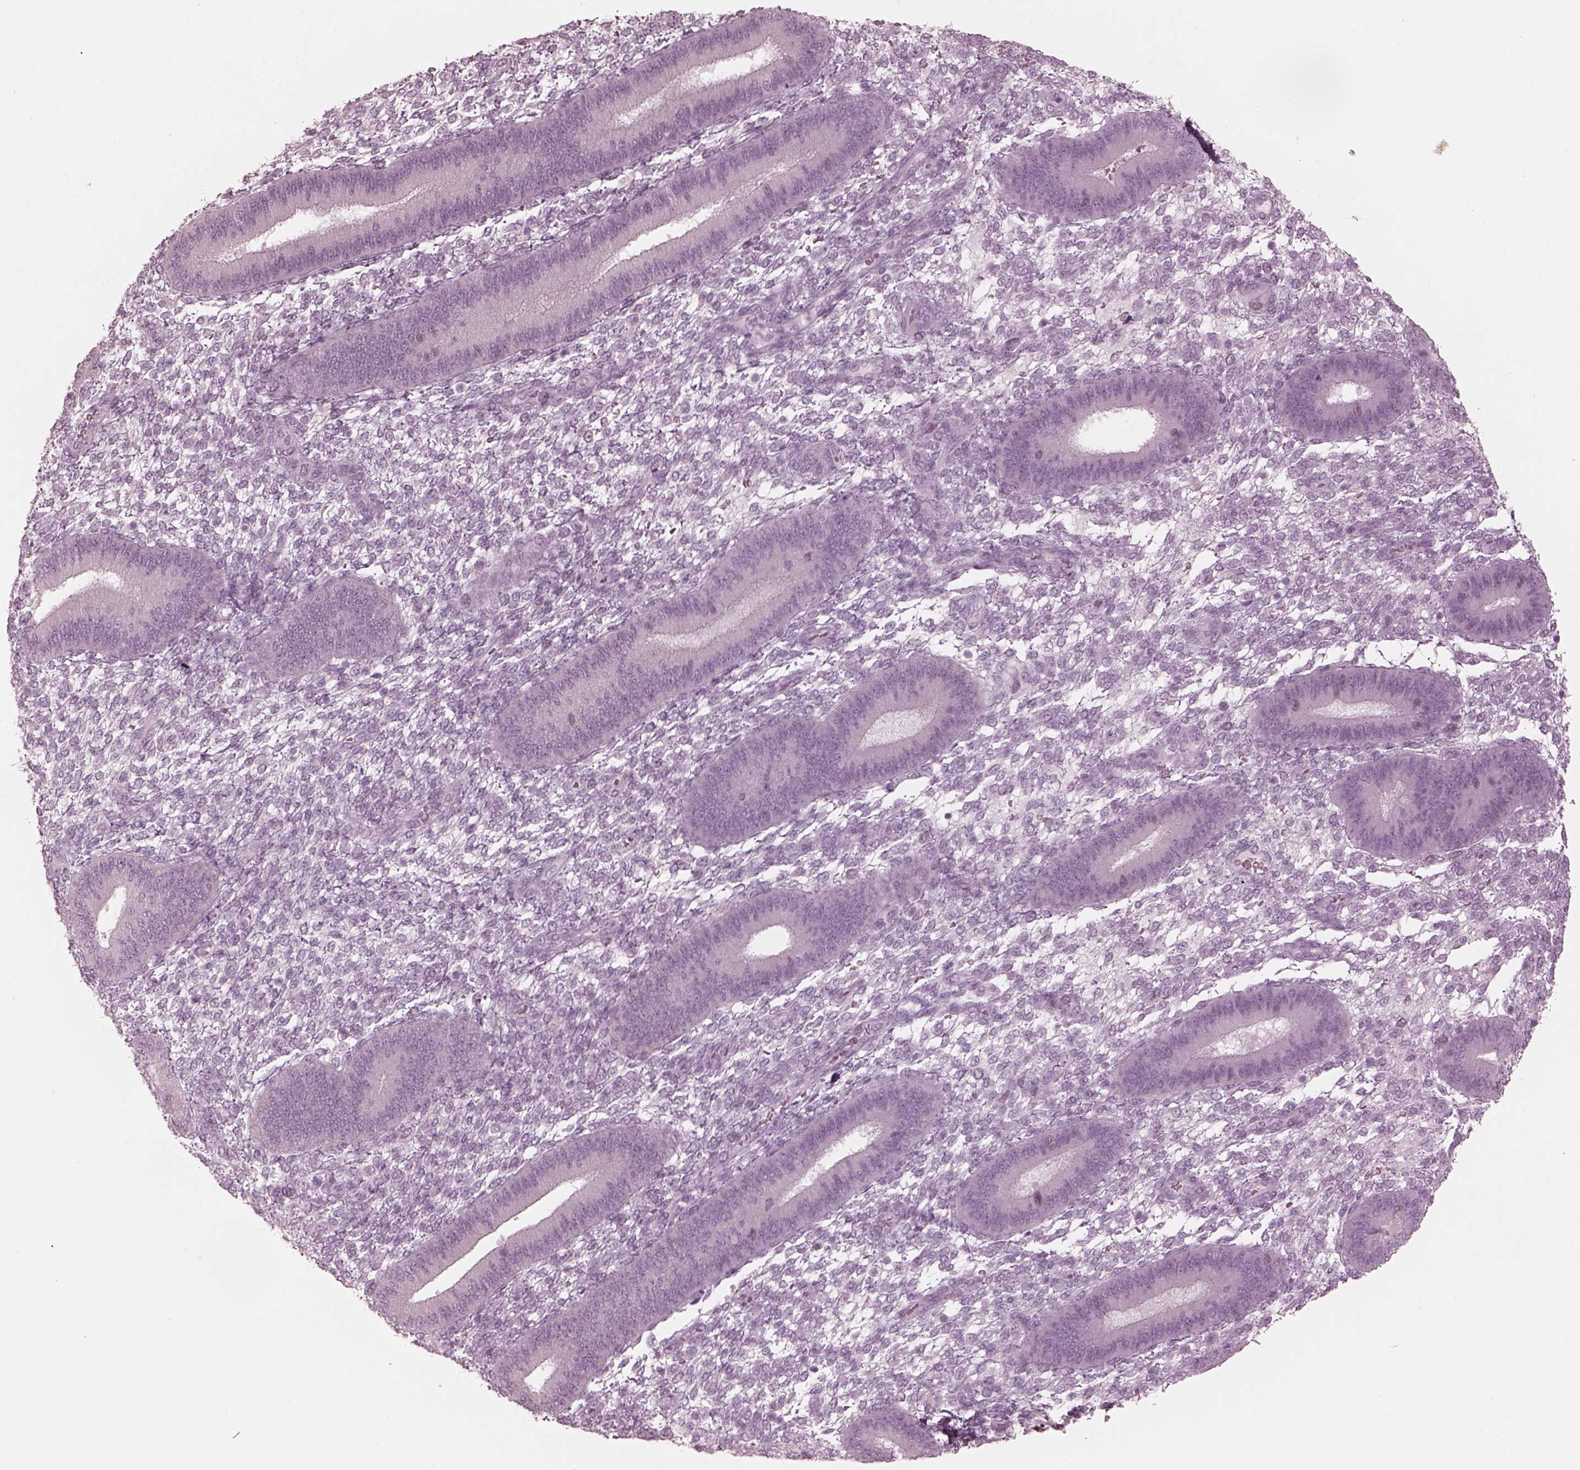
{"staining": {"intensity": "negative", "quantity": "none", "location": "none"}, "tissue": "endometrium", "cell_type": "Cells in endometrial stroma", "image_type": "normal", "snomed": [{"axis": "morphology", "description": "Normal tissue, NOS"}, {"axis": "topography", "description": "Endometrium"}], "caption": "IHC micrograph of unremarkable human endometrium stained for a protein (brown), which exhibits no staining in cells in endometrial stroma.", "gene": "KRTAP24", "patient": {"sex": "female", "age": 39}}